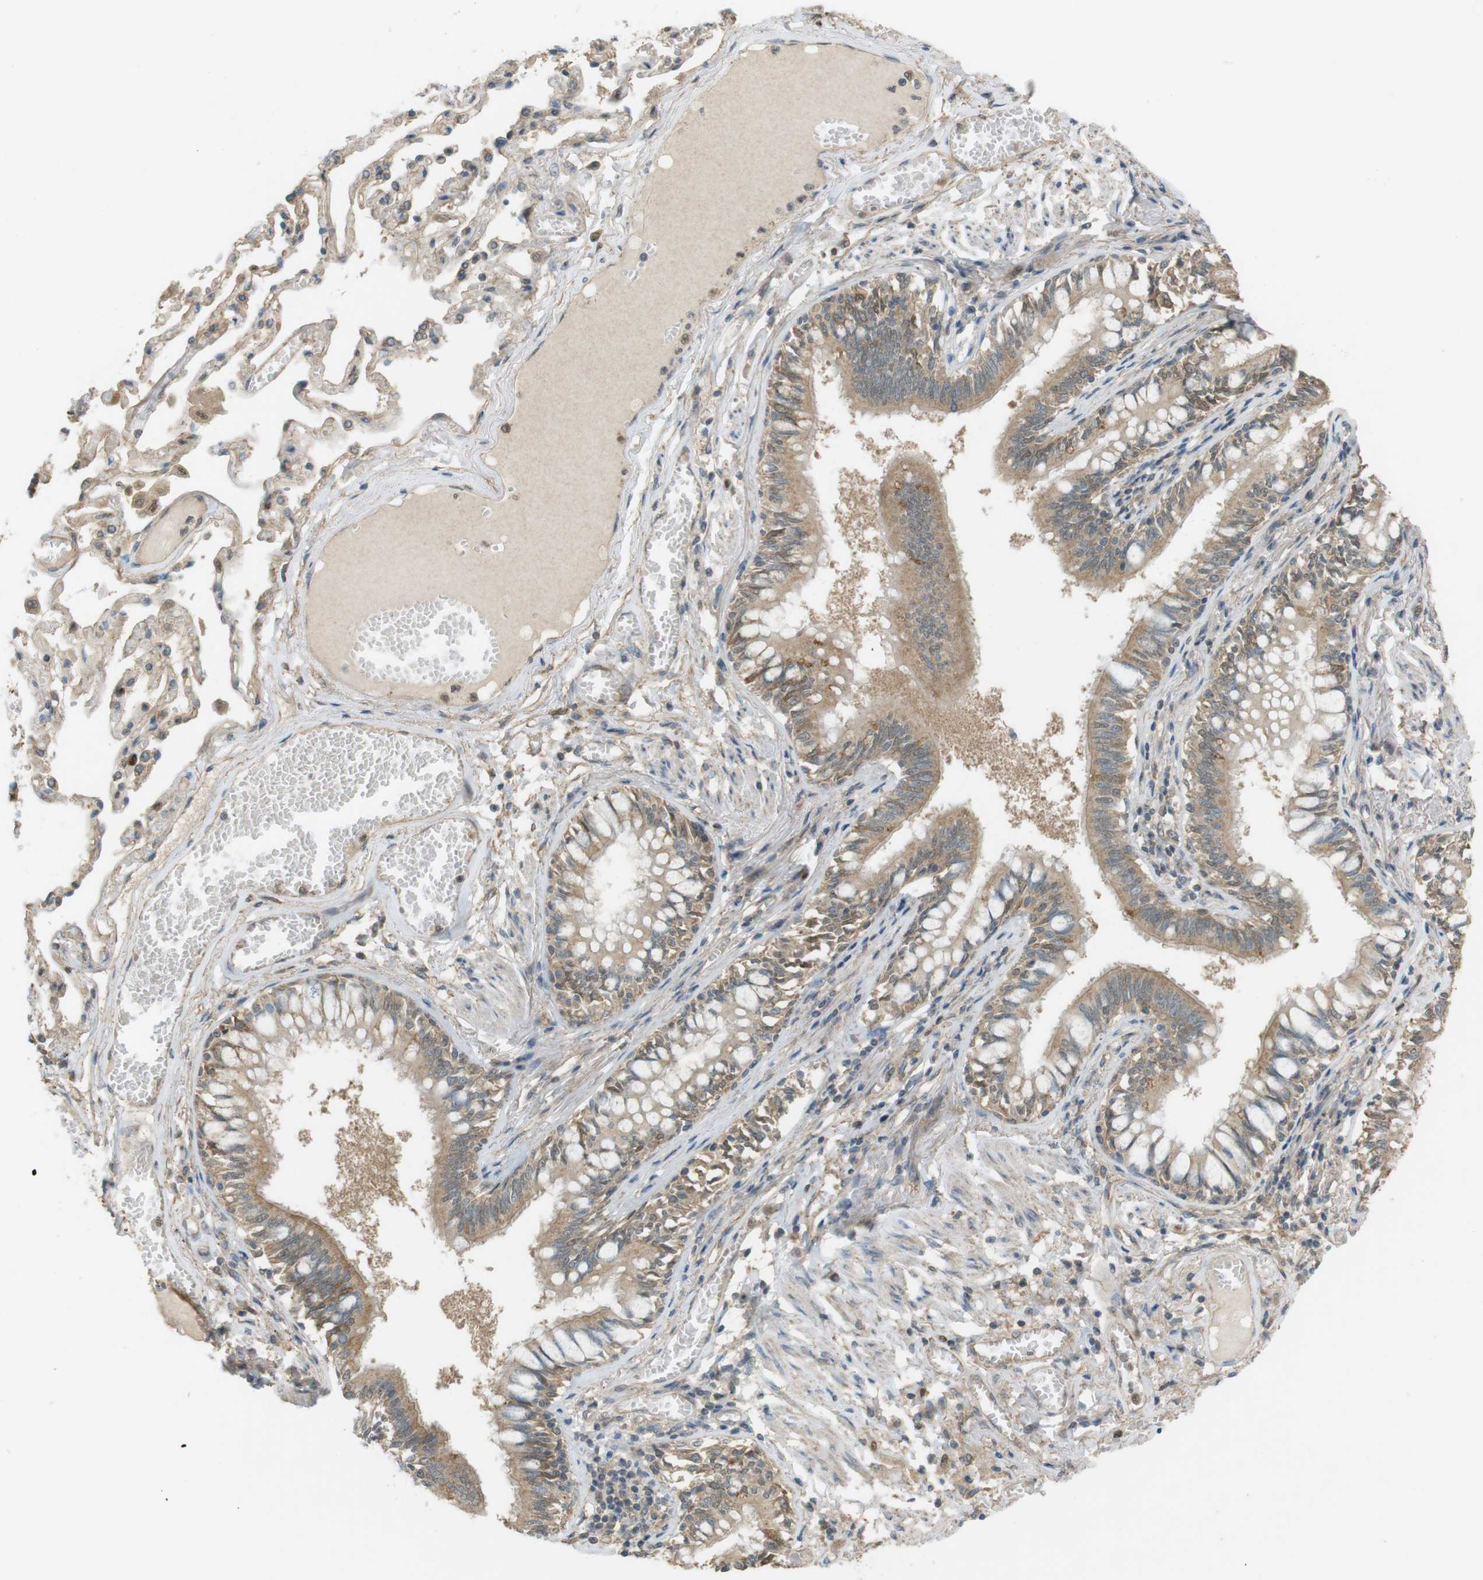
{"staining": {"intensity": "weak", "quantity": ">75%", "location": "cytoplasmic/membranous"}, "tissue": "bronchus", "cell_type": "Respiratory epithelial cells", "image_type": "normal", "snomed": [{"axis": "morphology", "description": "Normal tissue, NOS"}, {"axis": "morphology", "description": "Inflammation, NOS"}, {"axis": "topography", "description": "Cartilage tissue"}, {"axis": "topography", "description": "Lung"}], "caption": "Unremarkable bronchus shows weak cytoplasmic/membranous staining in about >75% of respiratory epithelial cells.", "gene": "ZDHHC20", "patient": {"sex": "male", "age": 71}}